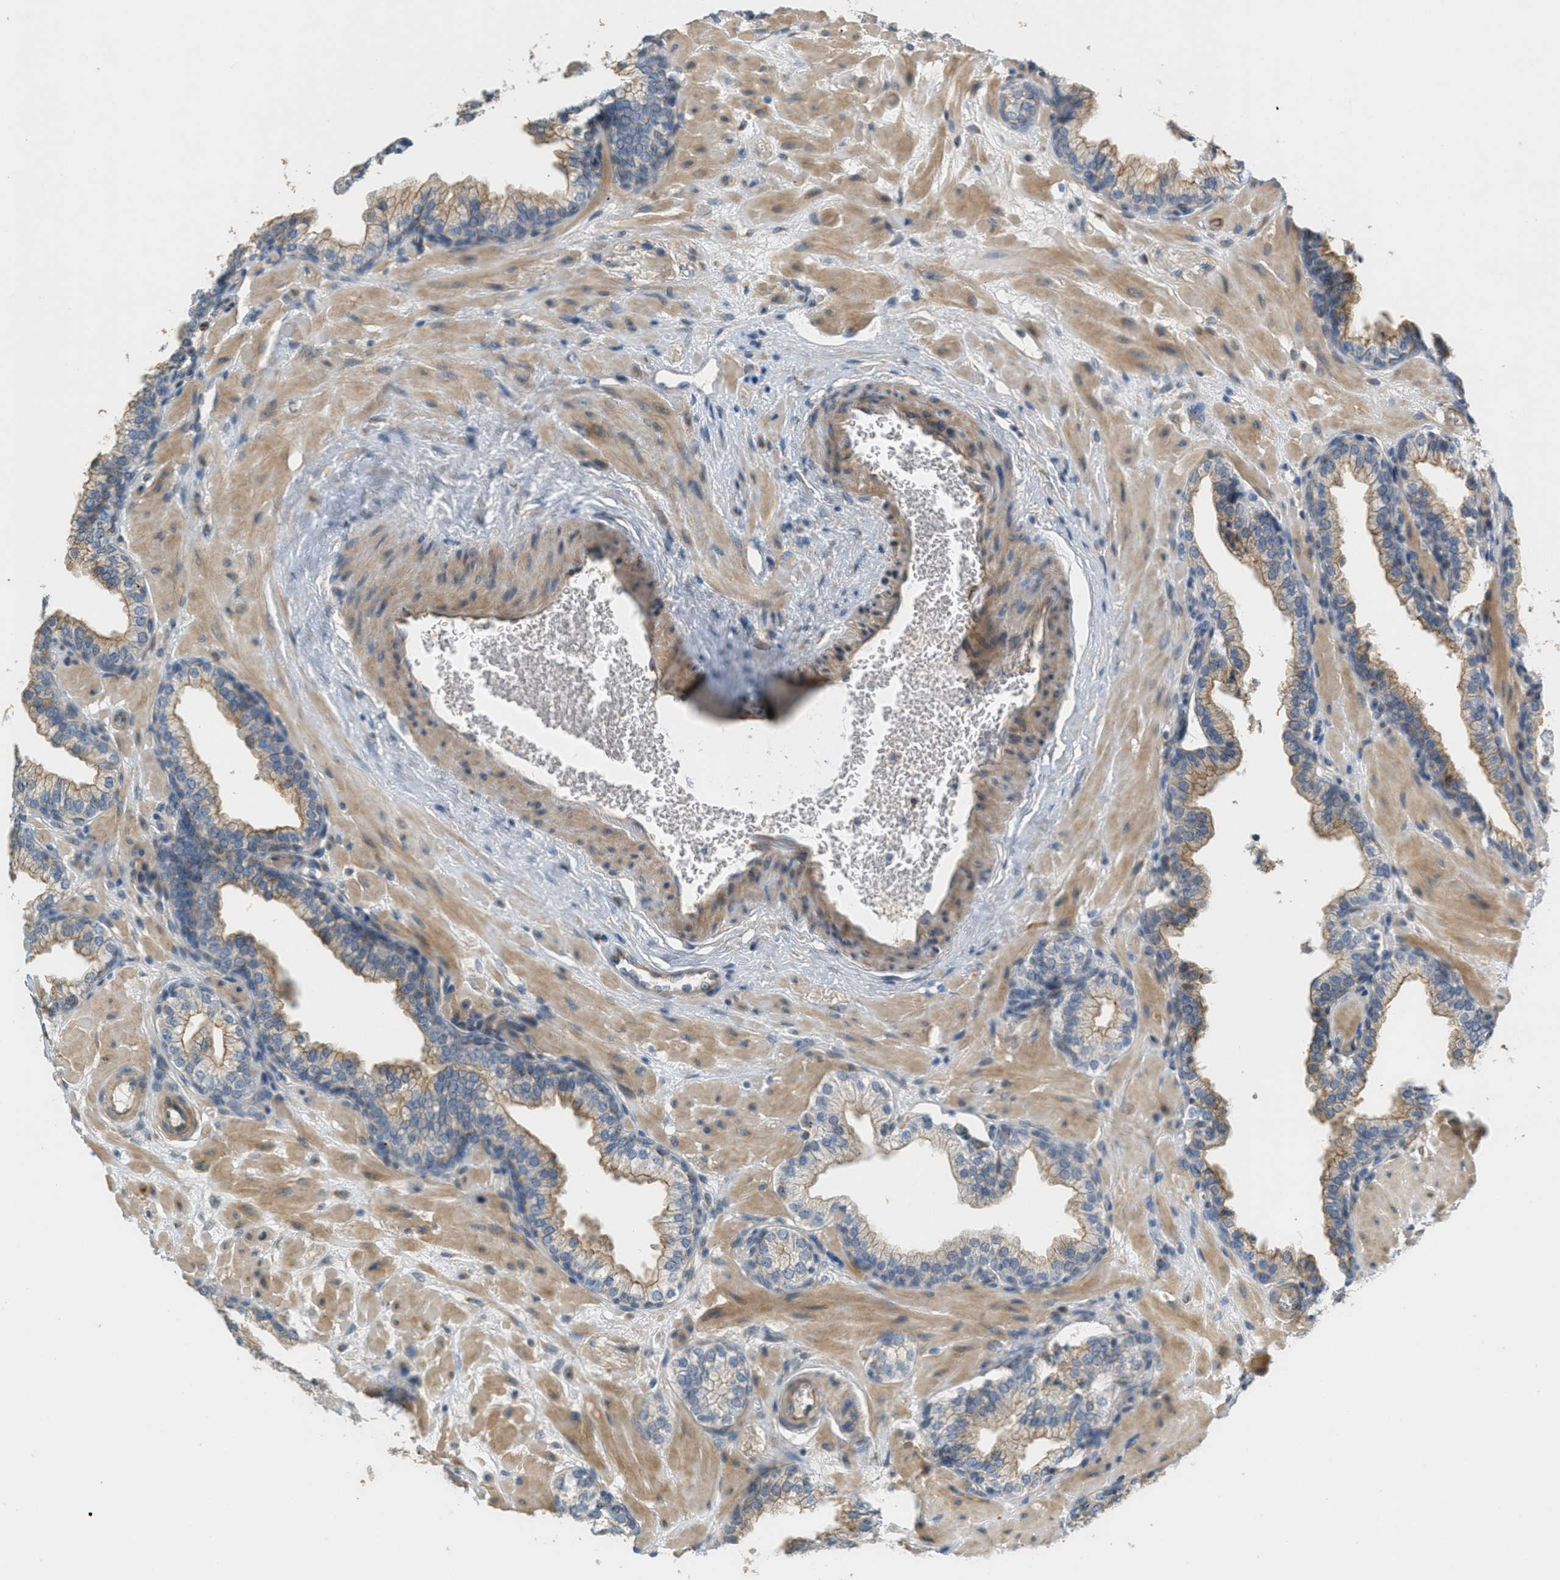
{"staining": {"intensity": "weak", "quantity": ">75%", "location": "cytoplasmic/membranous"}, "tissue": "prostate", "cell_type": "Glandular cells", "image_type": "normal", "snomed": [{"axis": "morphology", "description": "Normal tissue, NOS"}, {"axis": "morphology", "description": "Urothelial carcinoma, Low grade"}, {"axis": "topography", "description": "Urinary bladder"}, {"axis": "topography", "description": "Prostate"}], "caption": "The histopathology image exhibits staining of normal prostate, revealing weak cytoplasmic/membranous protein expression (brown color) within glandular cells.", "gene": "ADCY5", "patient": {"sex": "male", "age": 60}}